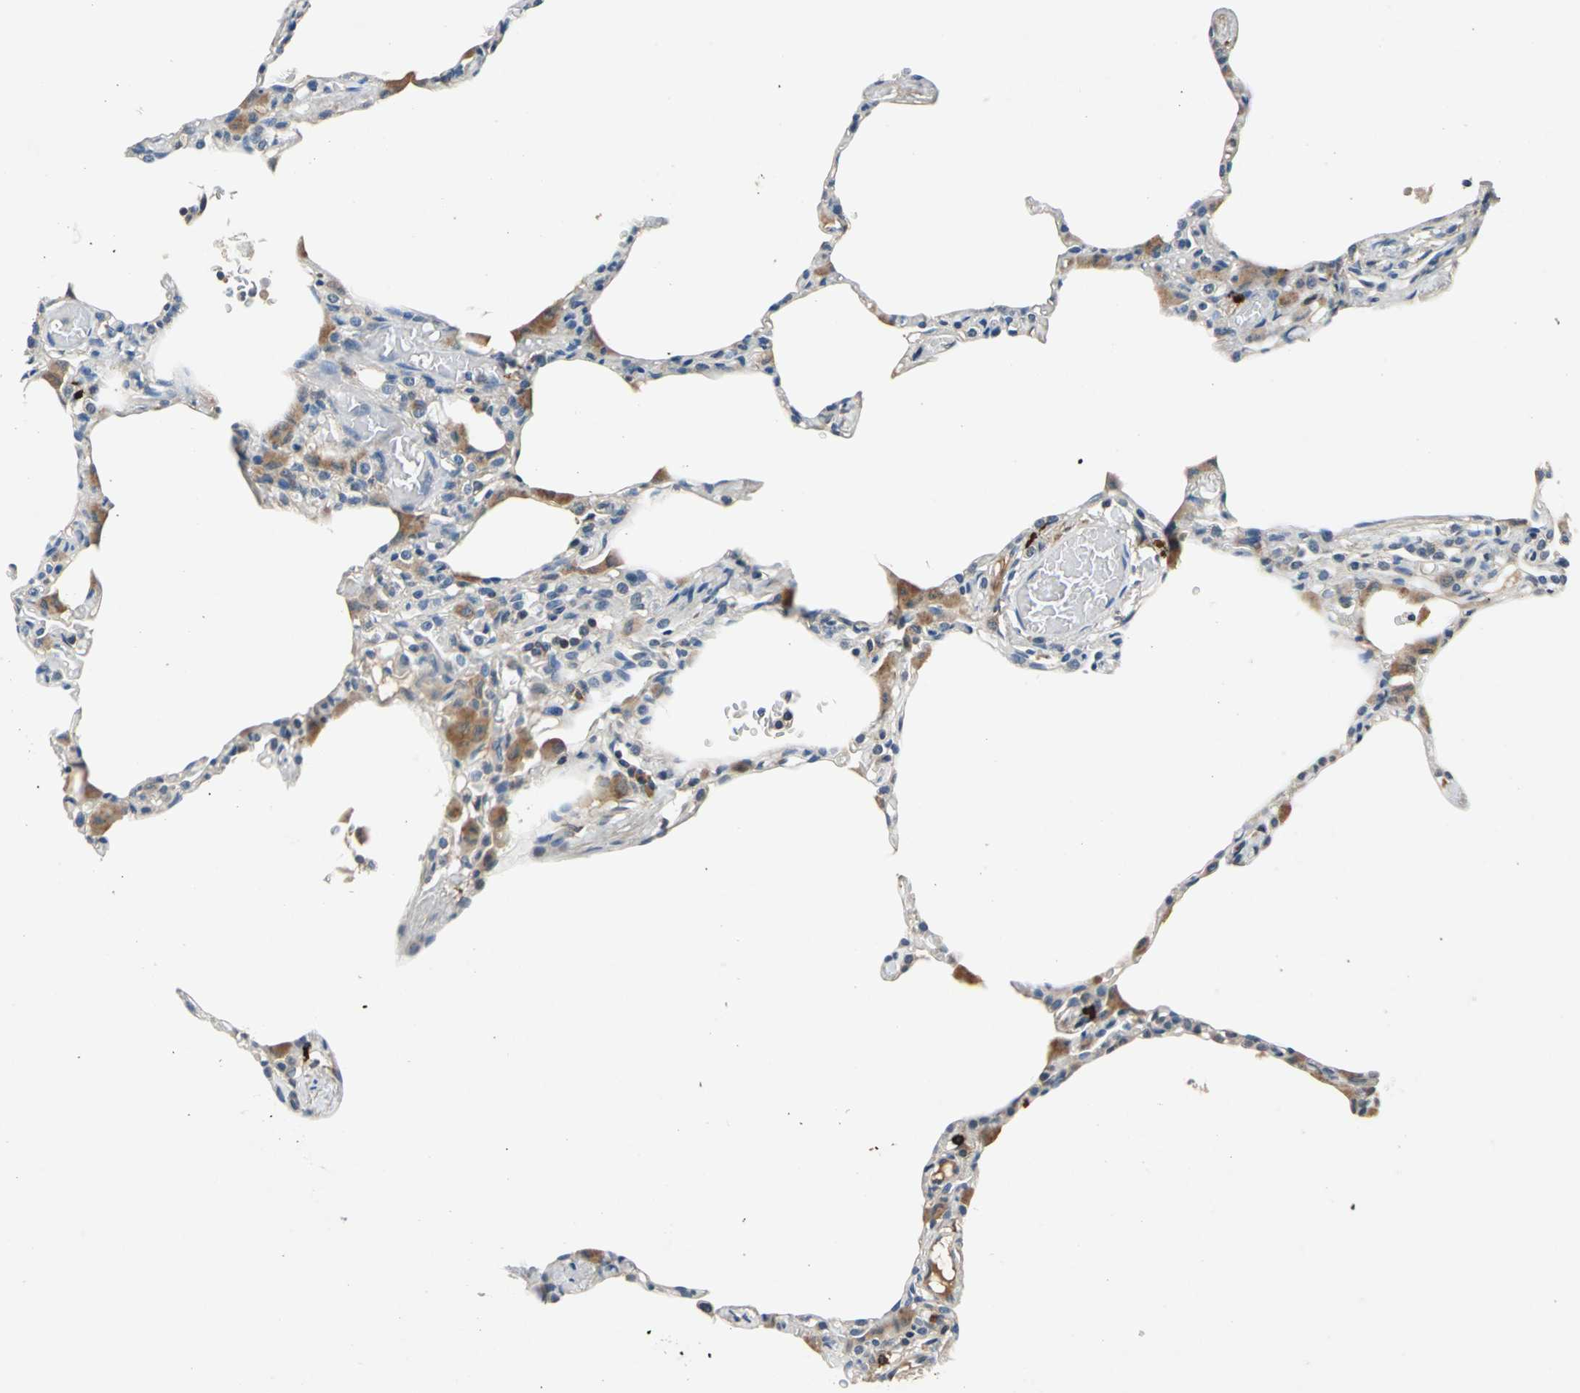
{"staining": {"intensity": "weak", "quantity": "25%-75%", "location": "cytoplasmic/membranous"}, "tissue": "lung", "cell_type": "Alveolar cells", "image_type": "normal", "snomed": [{"axis": "morphology", "description": "Normal tissue, NOS"}, {"axis": "topography", "description": "Lung"}], "caption": "Alveolar cells exhibit weak cytoplasmic/membranous staining in about 25%-75% of cells in unremarkable lung.", "gene": "SLC19A2", "patient": {"sex": "female", "age": 49}}